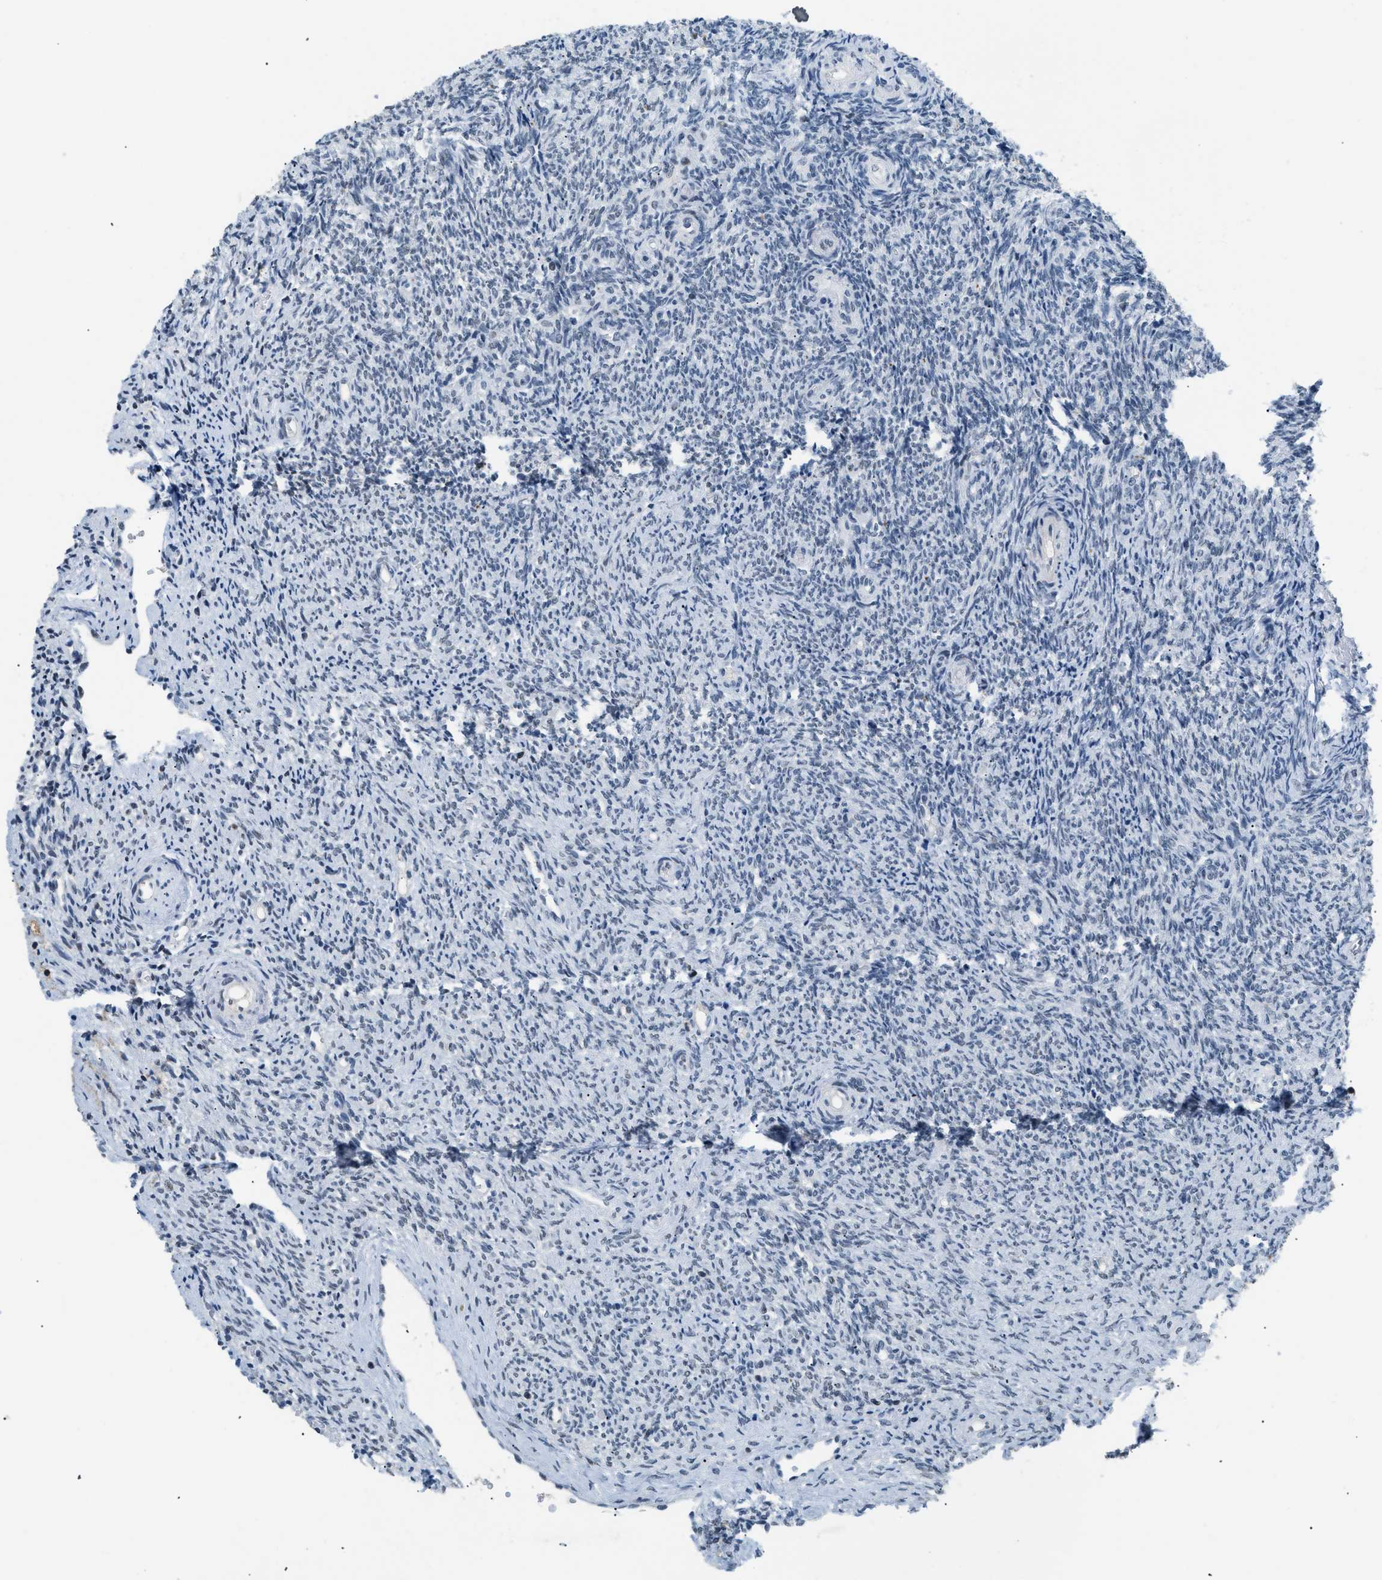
{"staining": {"intensity": "weak", "quantity": ">75%", "location": "cytoplasmic/membranous"}, "tissue": "ovary", "cell_type": "Follicle cells", "image_type": "normal", "snomed": [{"axis": "morphology", "description": "Normal tissue, NOS"}, {"axis": "topography", "description": "Ovary"}], "caption": "Follicle cells reveal low levels of weak cytoplasmic/membranous staining in approximately >75% of cells in benign human ovary.", "gene": "KCNC3", "patient": {"sex": "female", "age": 41}}